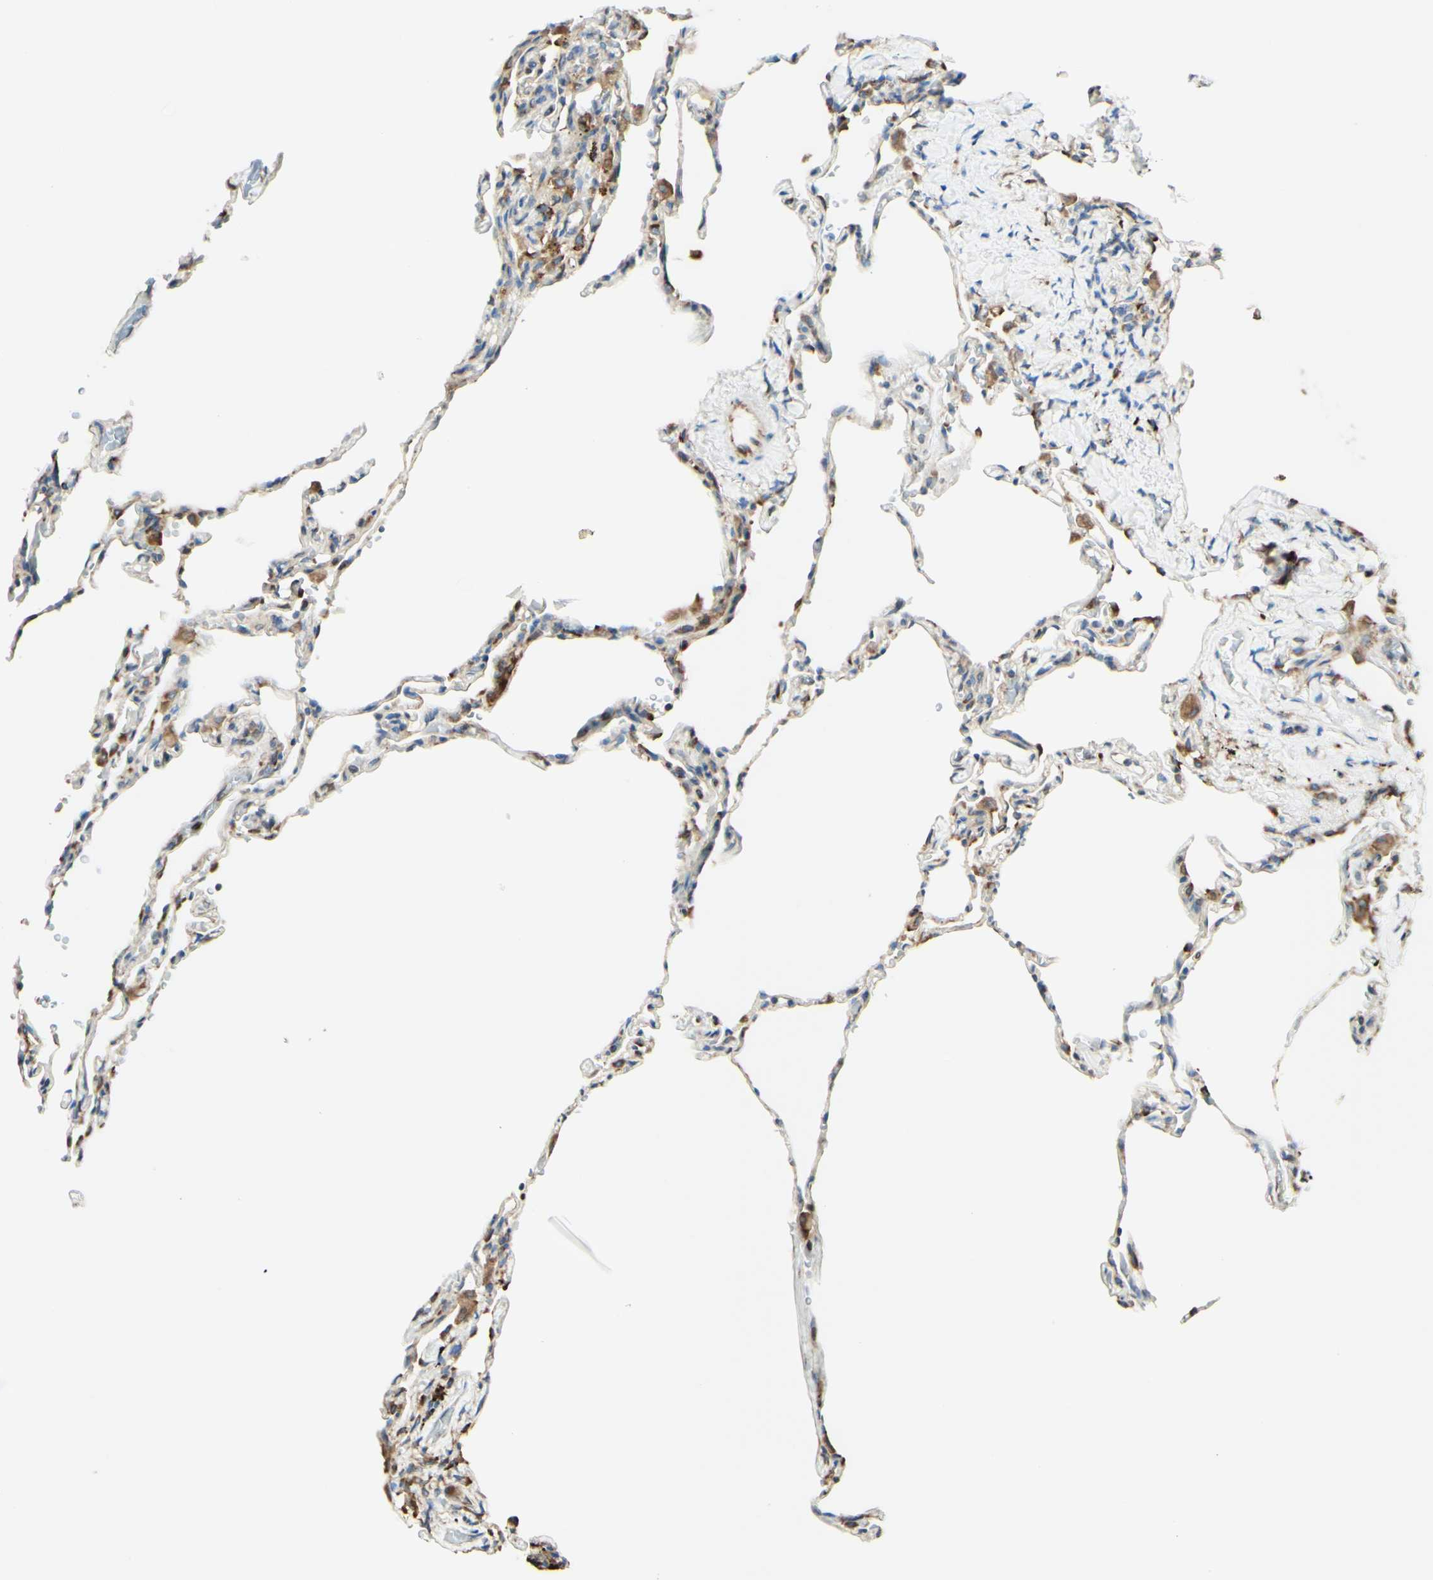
{"staining": {"intensity": "moderate", "quantity": "25%-75%", "location": "cytoplasmic/membranous"}, "tissue": "lung", "cell_type": "Alveolar cells", "image_type": "normal", "snomed": [{"axis": "morphology", "description": "Normal tissue, NOS"}, {"axis": "topography", "description": "Lung"}], "caption": "Immunohistochemistry (DAB (3,3'-diaminobenzidine)) staining of normal lung shows moderate cytoplasmic/membranous protein expression in approximately 25%-75% of alveolar cells. (Stains: DAB (3,3'-diaminobenzidine) in brown, nuclei in blue, Microscopy: brightfield microscopy at high magnification).", "gene": "DNAJB11", "patient": {"sex": "male", "age": 59}}